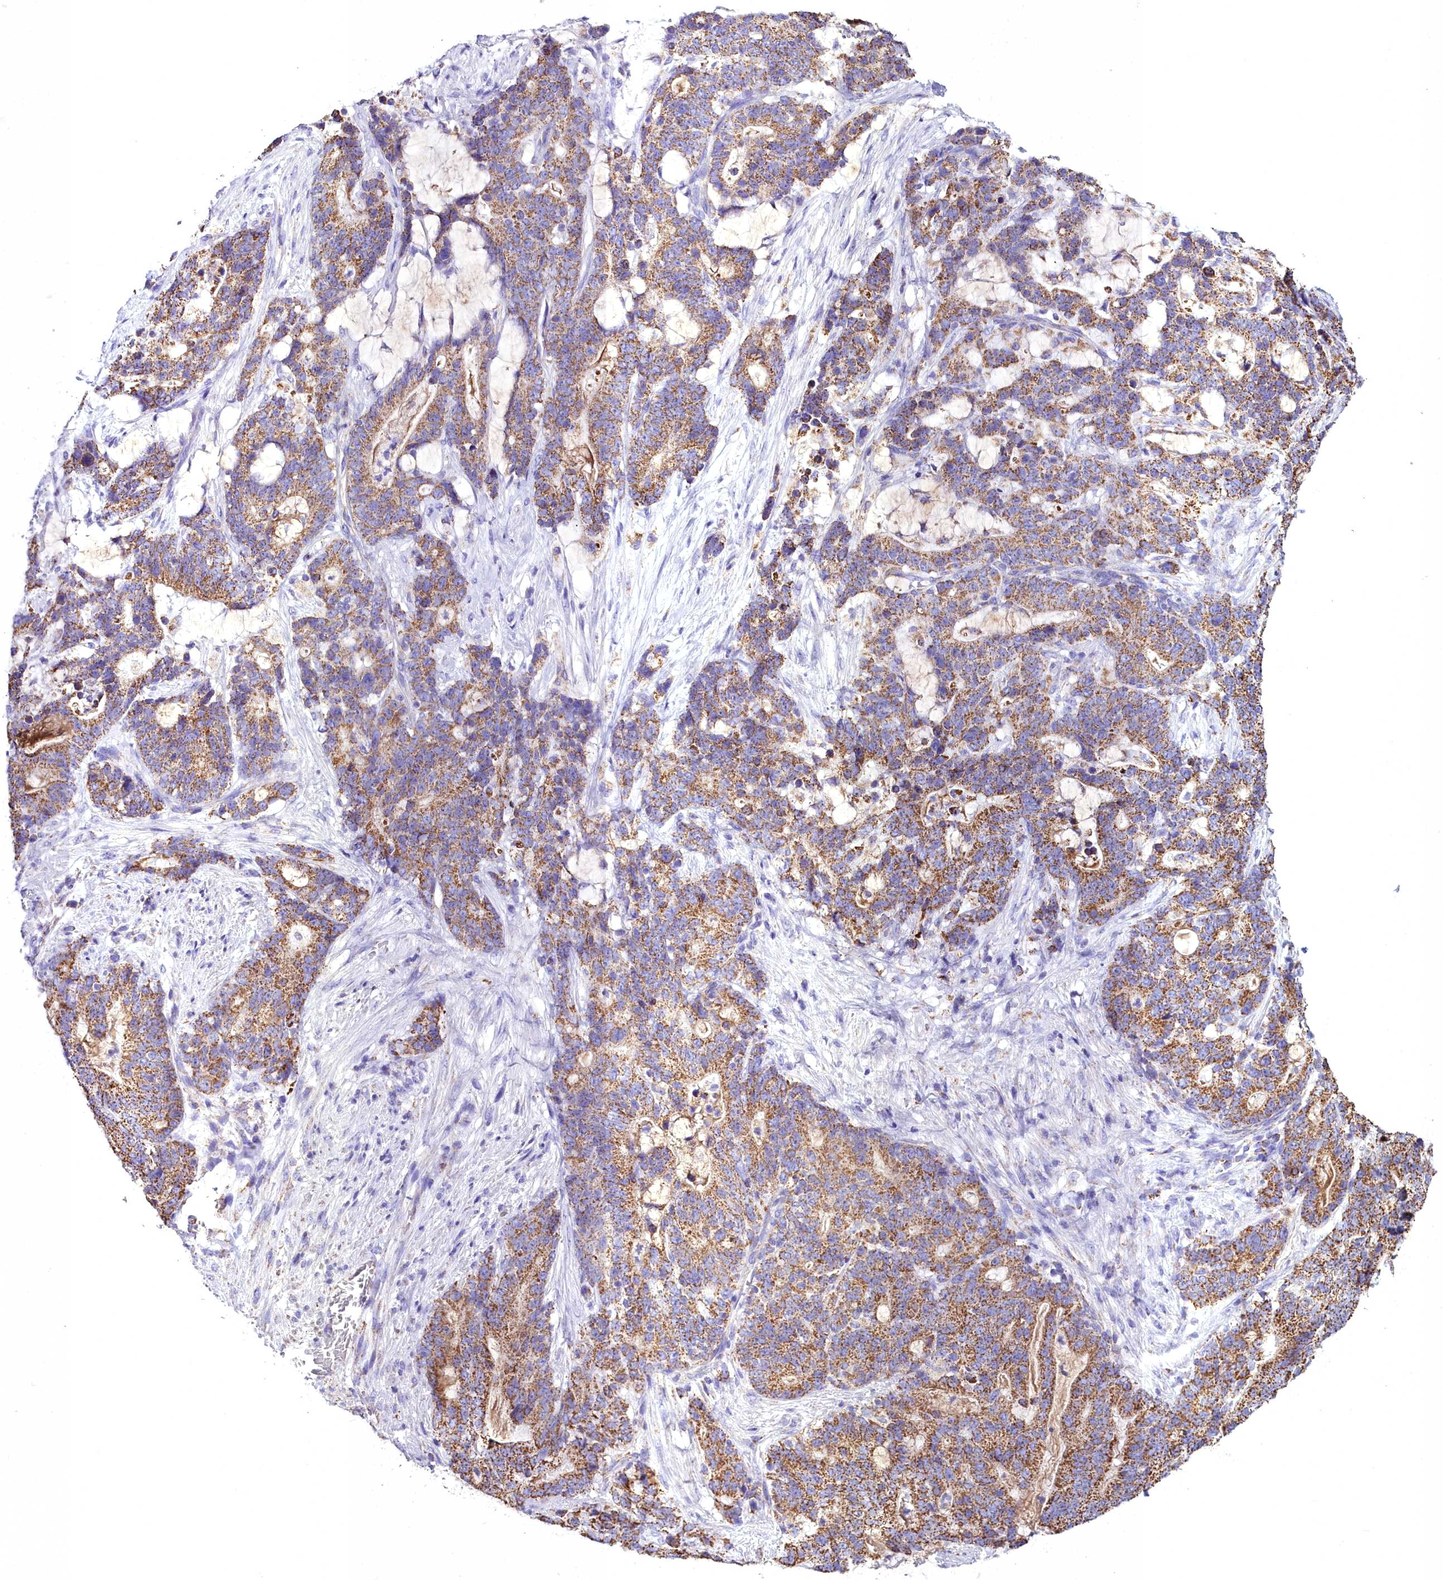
{"staining": {"intensity": "moderate", "quantity": ">75%", "location": "cytoplasmic/membranous"}, "tissue": "stomach cancer", "cell_type": "Tumor cells", "image_type": "cancer", "snomed": [{"axis": "morphology", "description": "Normal tissue, NOS"}, {"axis": "morphology", "description": "Adenocarcinoma, NOS"}, {"axis": "topography", "description": "Stomach"}], "caption": "Stomach cancer (adenocarcinoma) tissue displays moderate cytoplasmic/membranous staining in approximately >75% of tumor cells", "gene": "WDFY3", "patient": {"sex": "female", "age": 64}}